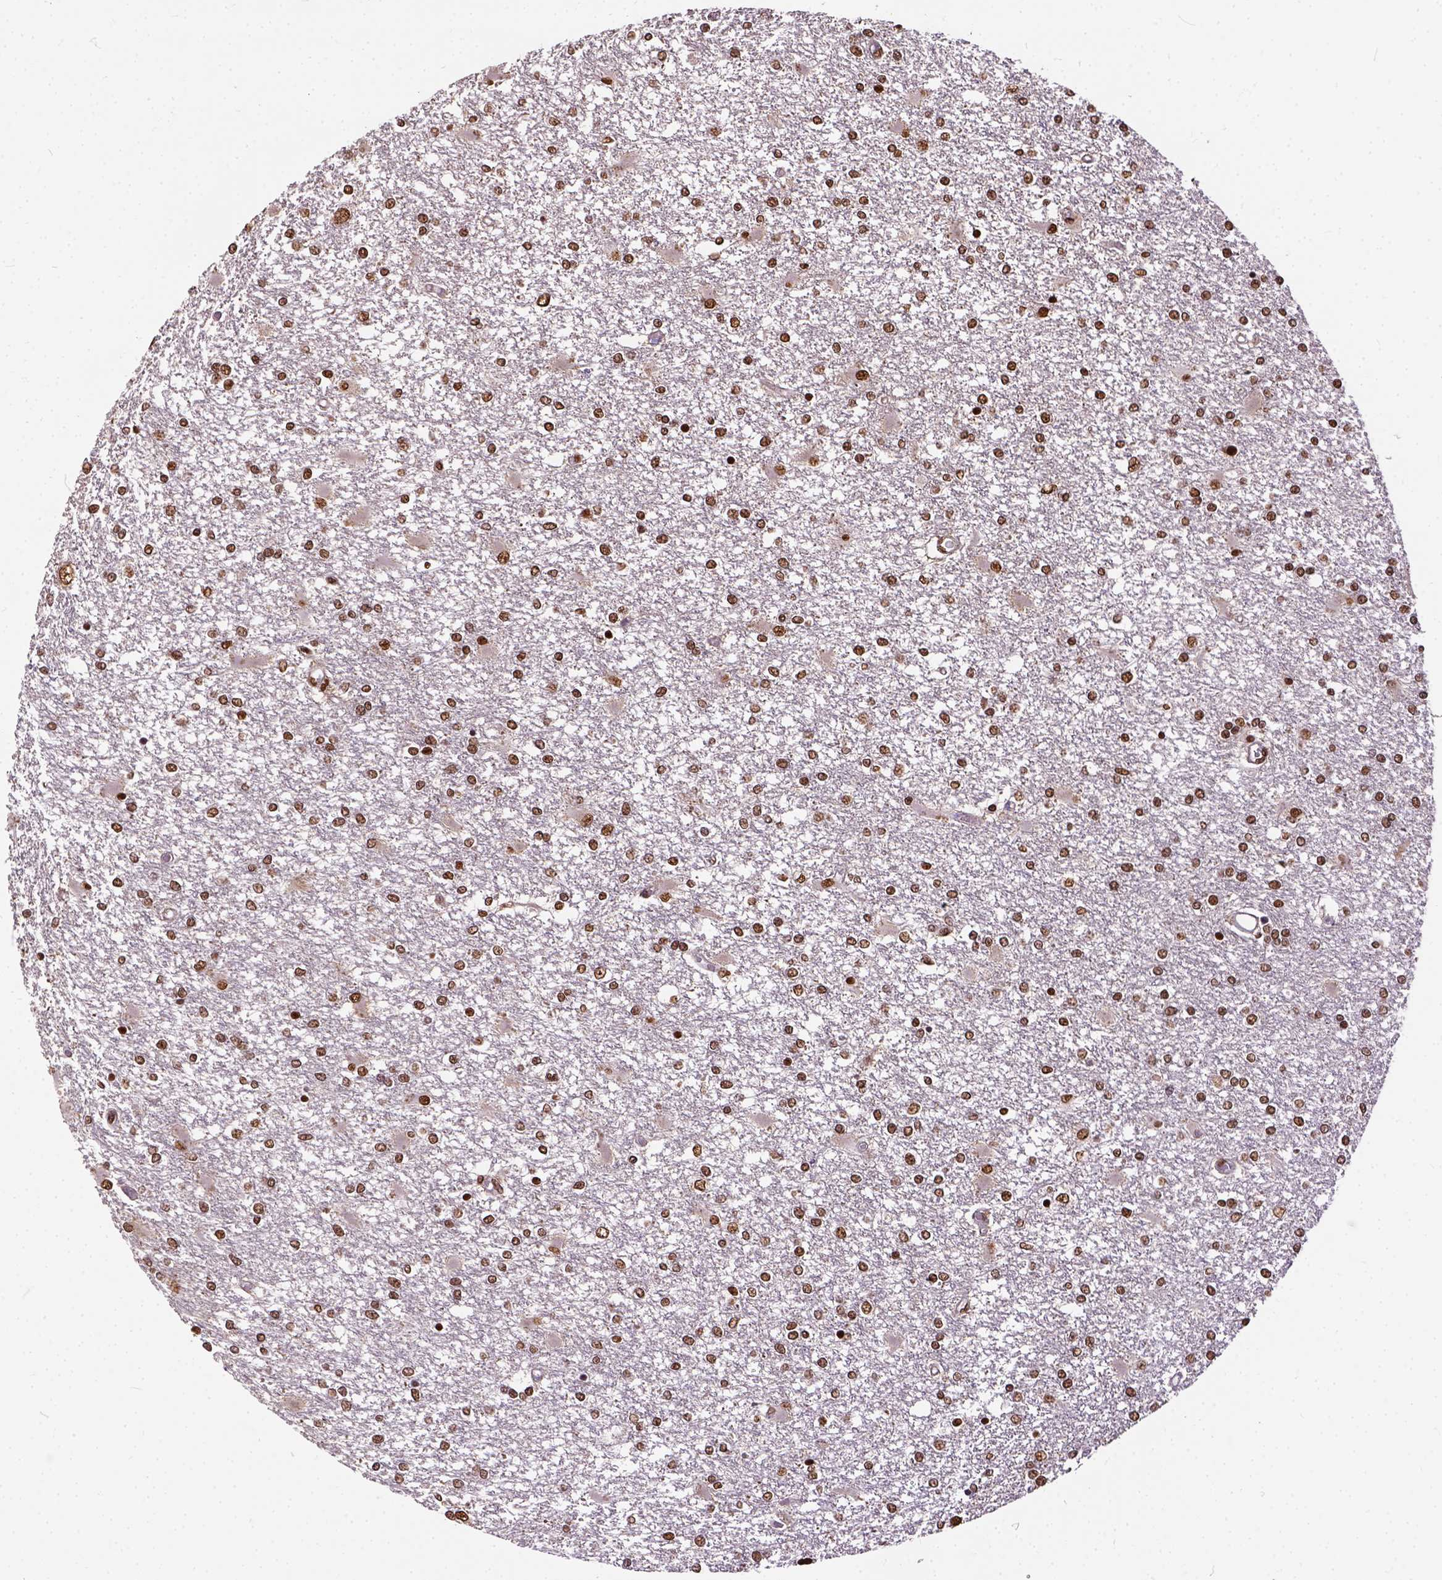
{"staining": {"intensity": "moderate", "quantity": ">75%", "location": "nuclear"}, "tissue": "glioma", "cell_type": "Tumor cells", "image_type": "cancer", "snomed": [{"axis": "morphology", "description": "Glioma, malignant, High grade"}, {"axis": "topography", "description": "Cerebral cortex"}], "caption": "Immunohistochemical staining of malignant high-grade glioma demonstrates moderate nuclear protein staining in about >75% of tumor cells.", "gene": "NACC1", "patient": {"sex": "male", "age": 79}}